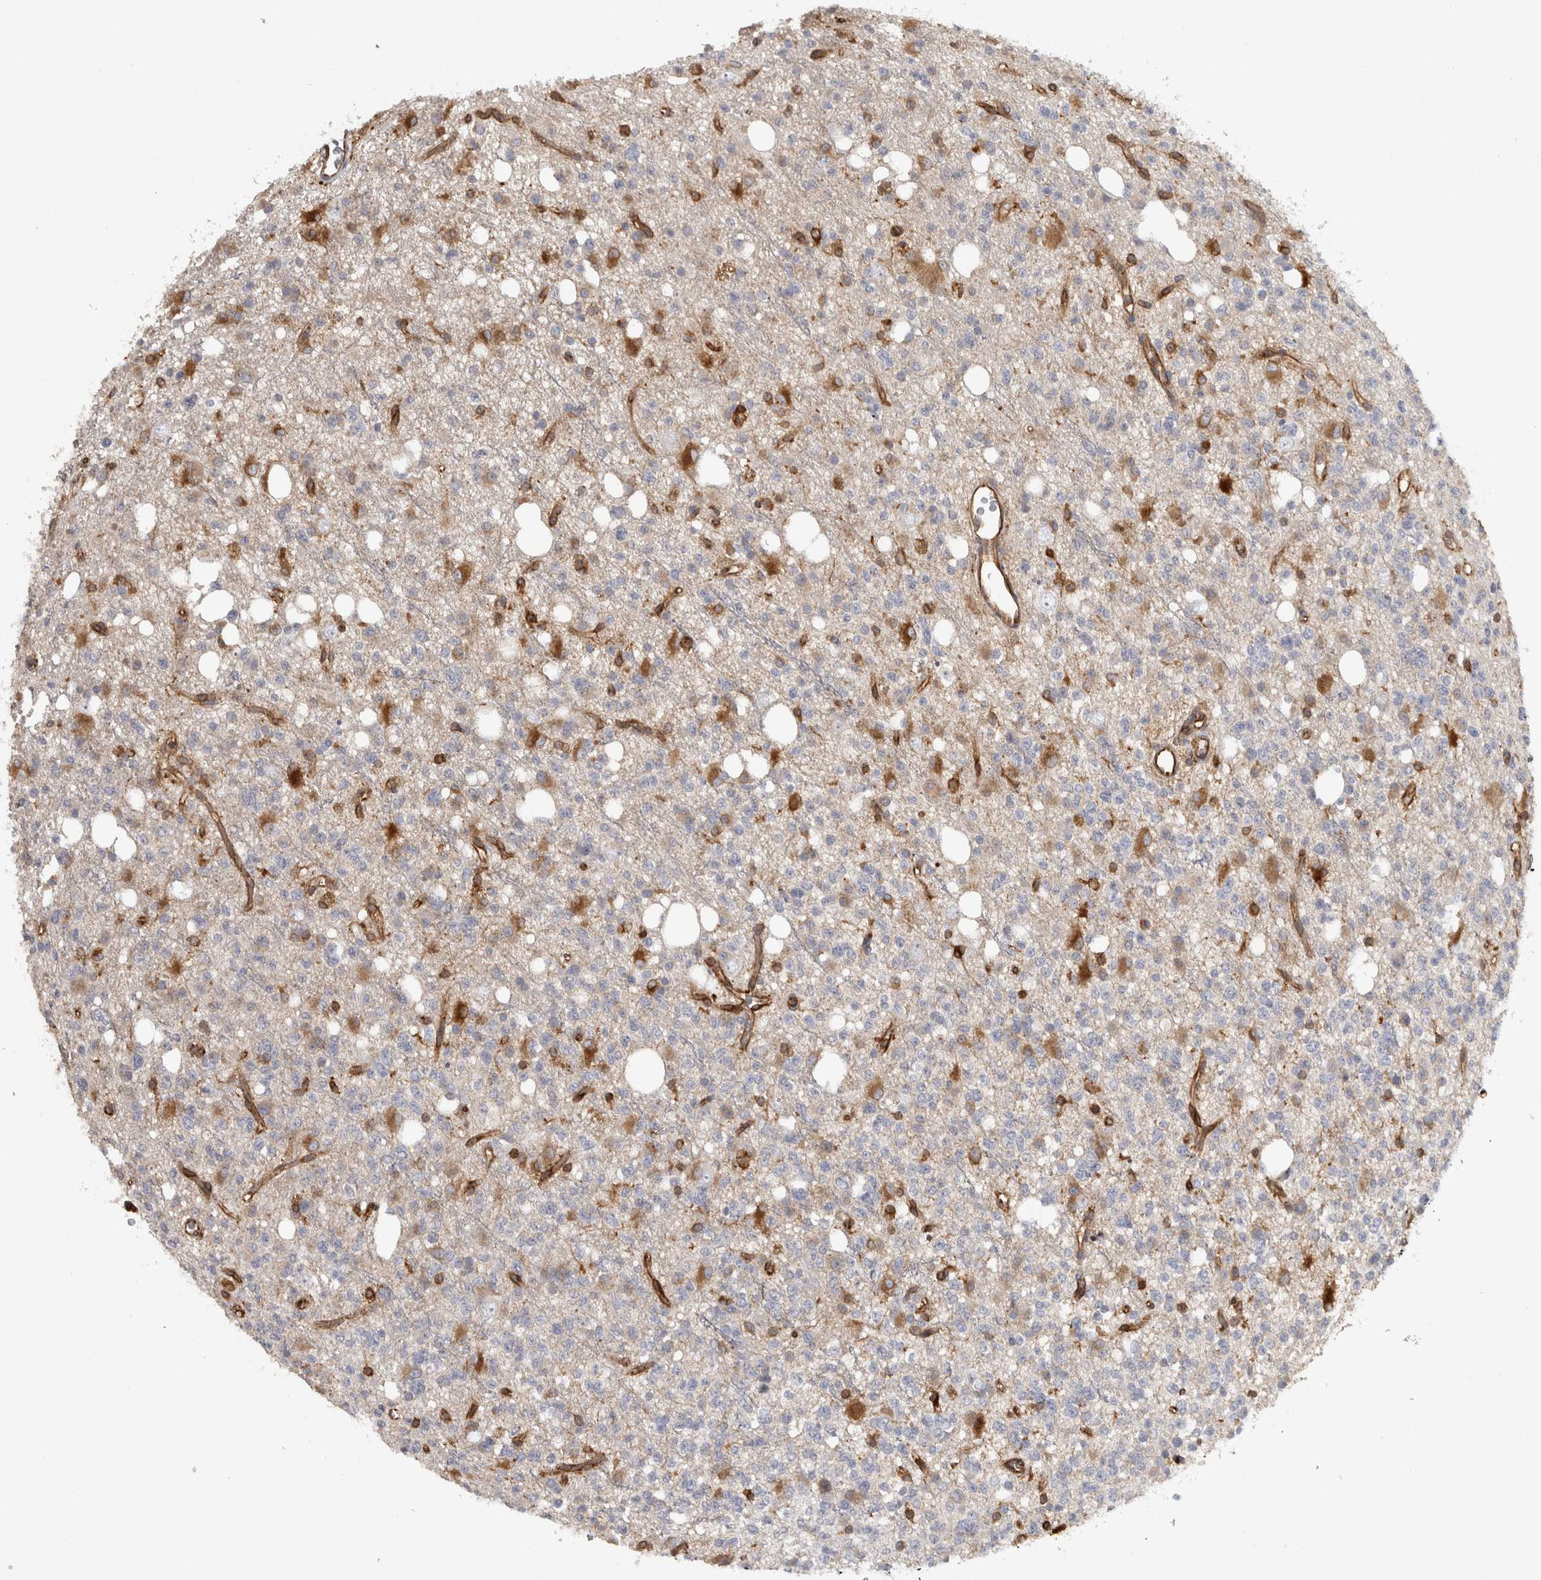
{"staining": {"intensity": "moderate", "quantity": "<25%", "location": "cytoplasmic/membranous"}, "tissue": "glioma", "cell_type": "Tumor cells", "image_type": "cancer", "snomed": [{"axis": "morphology", "description": "Glioma, malignant, High grade"}, {"axis": "topography", "description": "Brain"}], "caption": "Malignant glioma (high-grade) stained for a protein (brown) displays moderate cytoplasmic/membranous positive positivity in about <25% of tumor cells.", "gene": "HLA-E", "patient": {"sex": "female", "age": 62}}